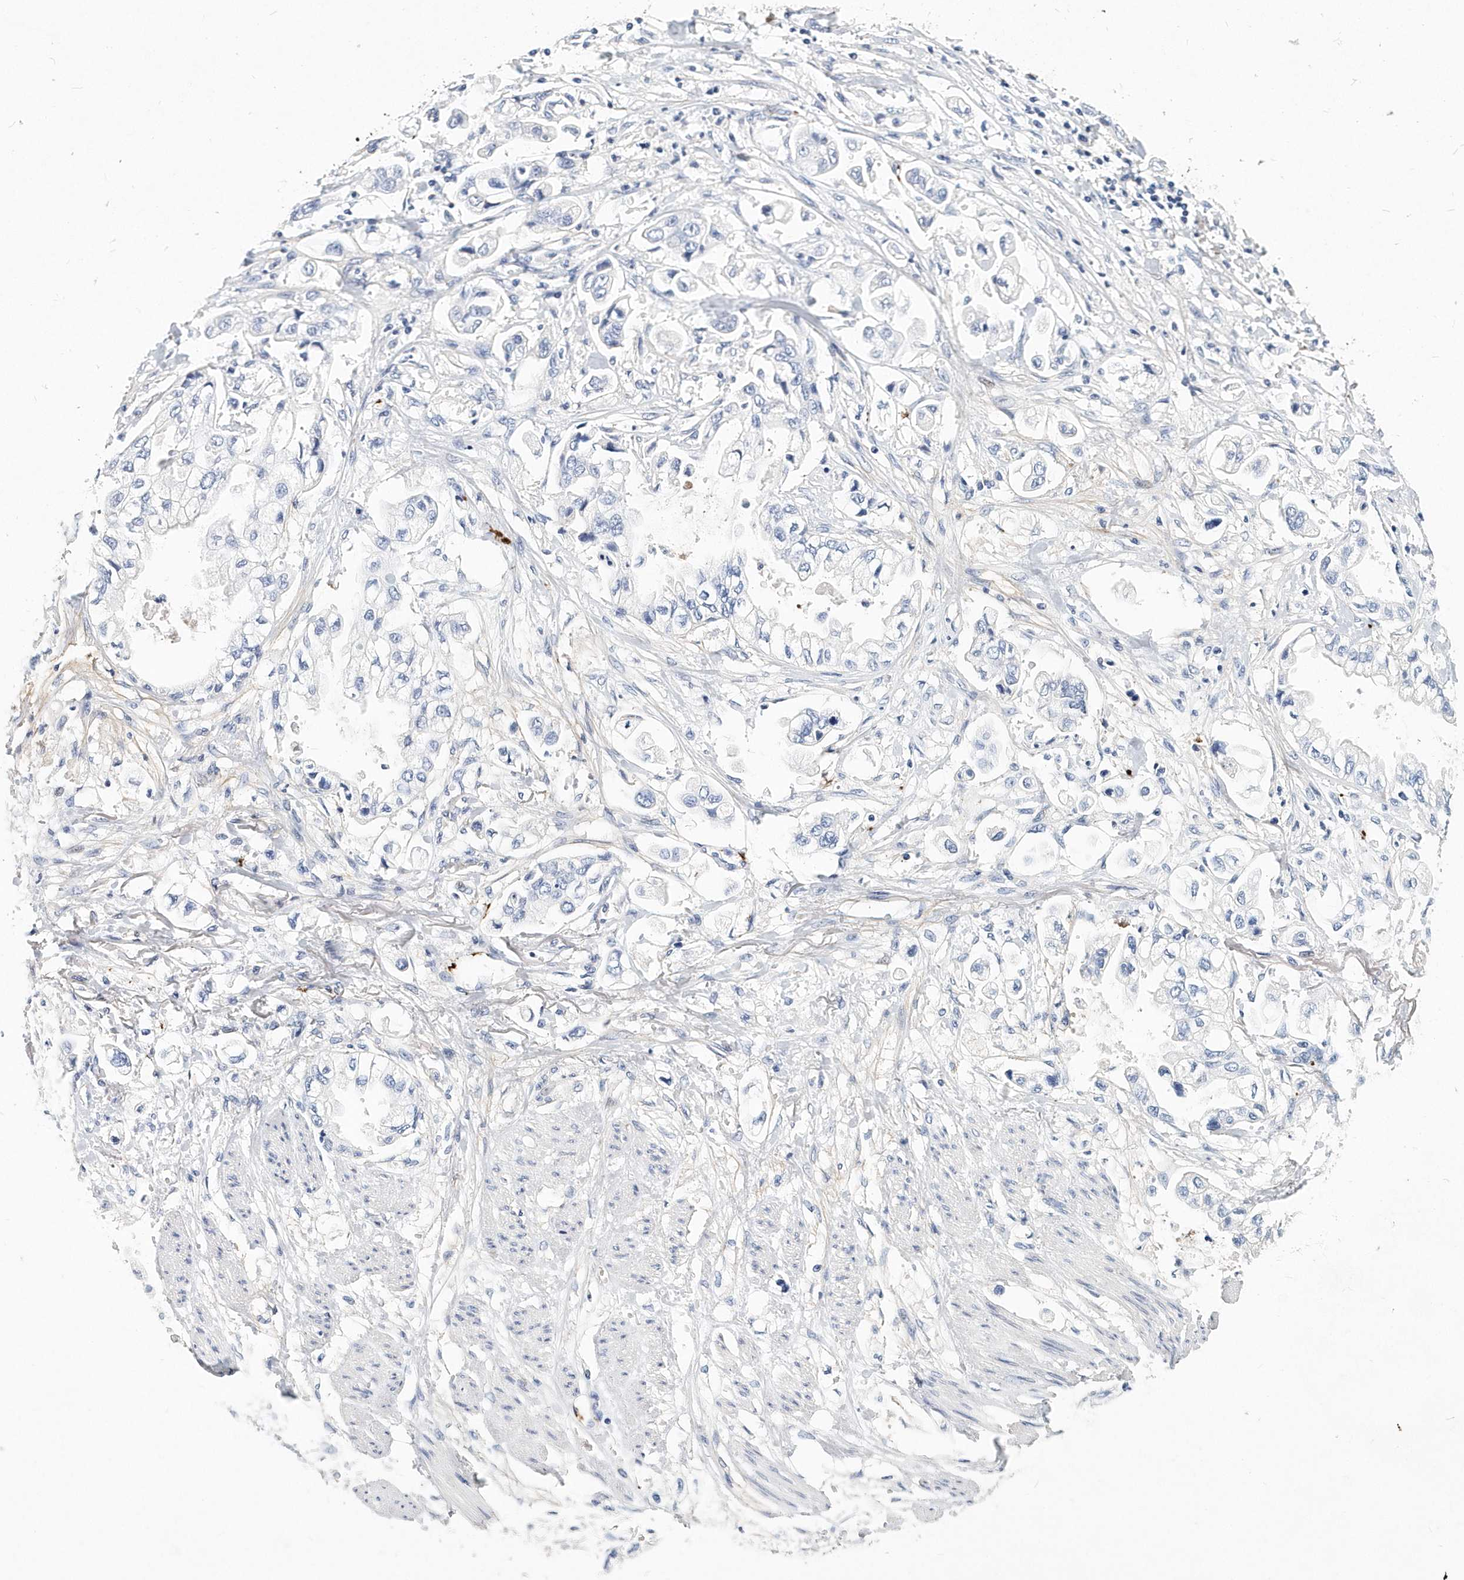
{"staining": {"intensity": "negative", "quantity": "none", "location": "none"}, "tissue": "stomach cancer", "cell_type": "Tumor cells", "image_type": "cancer", "snomed": [{"axis": "morphology", "description": "Adenocarcinoma, NOS"}, {"axis": "topography", "description": "Stomach"}], "caption": "This is an immunohistochemistry histopathology image of human stomach cancer. There is no expression in tumor cells.", "gene": "ITGA2B", "patient": {"sex": "male", "age": 62}}